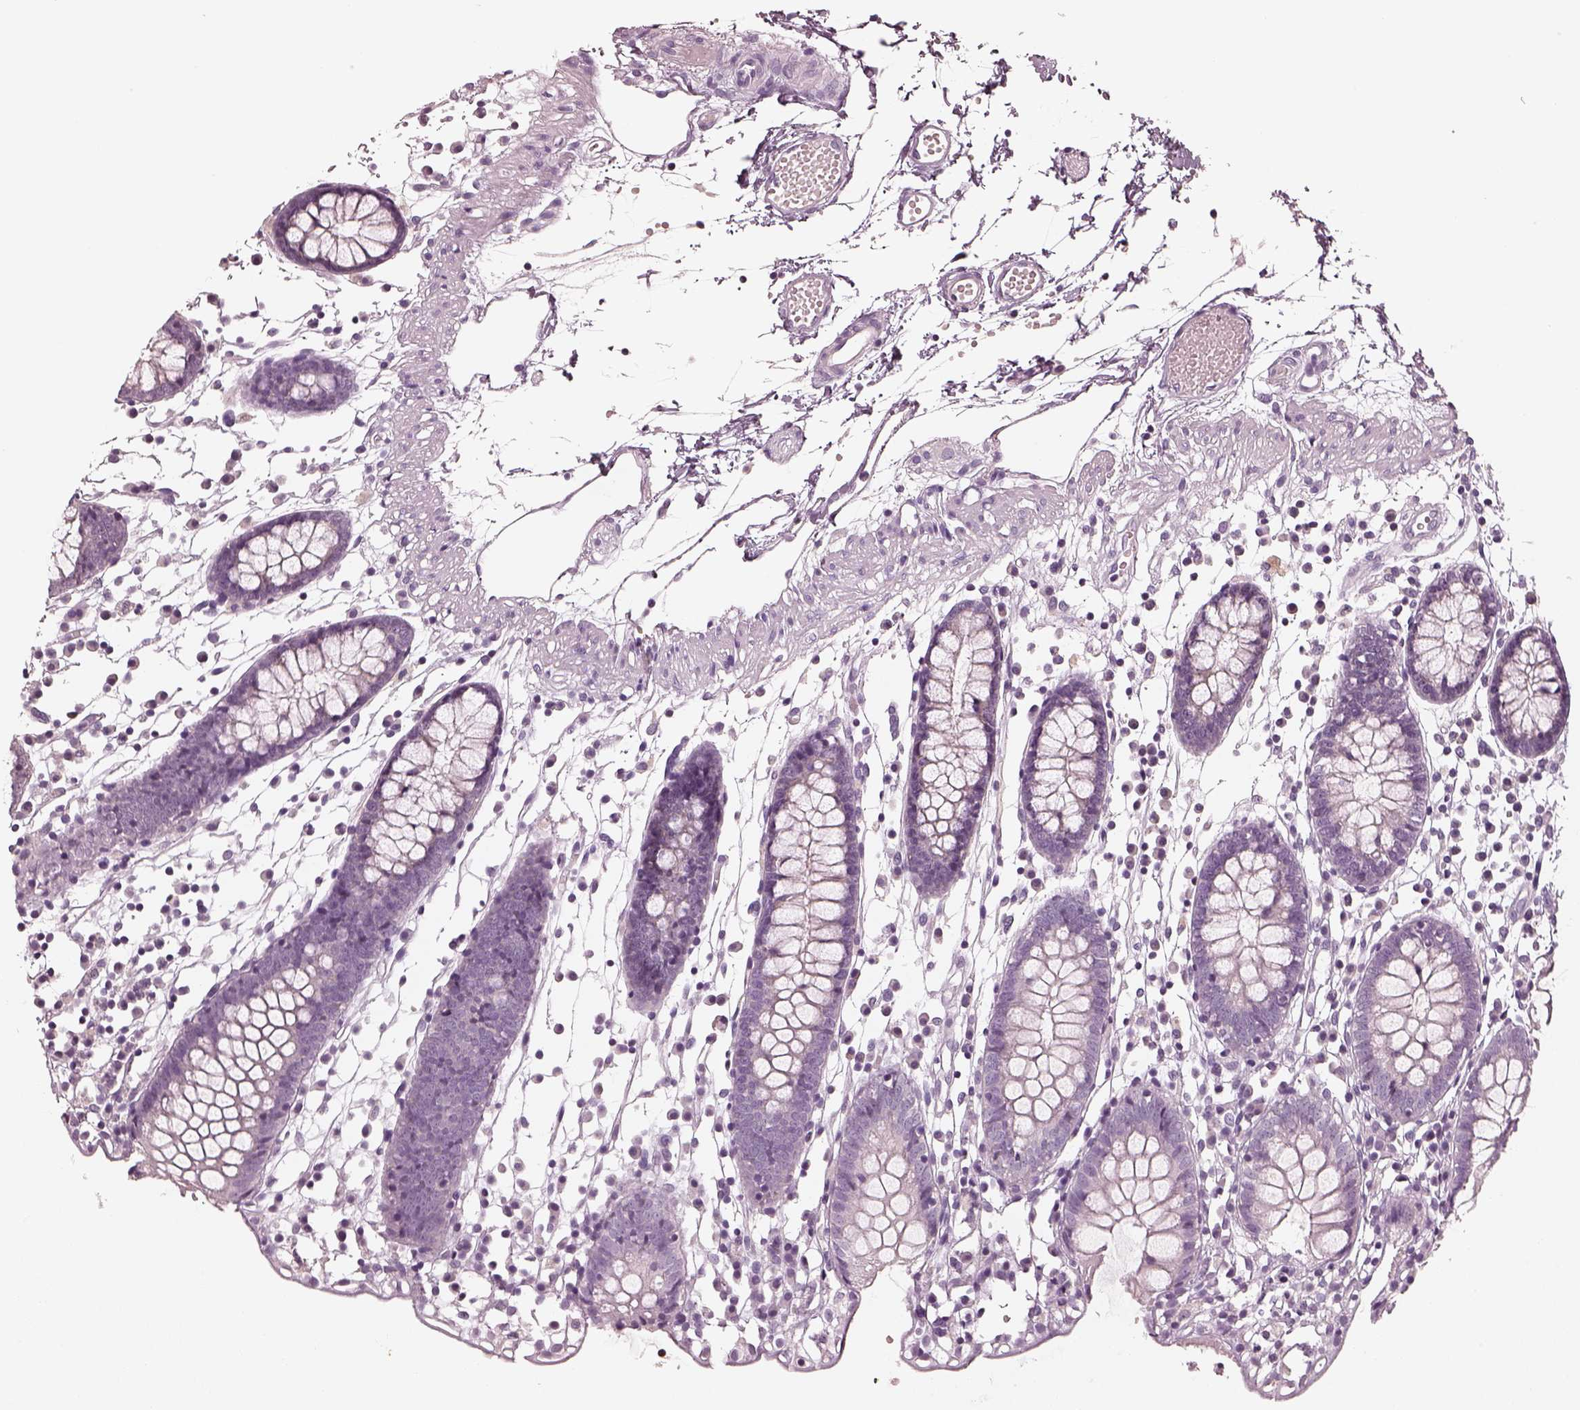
{"staining": {"intensity": "negative", "quantity": "none", "location": "none"}, "tissue": "colon", "cell_type": "Endothelial cells", "image_type": "normal", "snomed": [{"axis": "morphology", "description": "Normal tissue, NOS"}, {"axis": "morphology", "description": "Adenocarcinoma, NOS"}, {"axis": "topography", "description": "Colon"}], "caption": "This is an immunohistochemistry (IHC) micrograph of benign human colon. There is no staining in endothelial cells.", "gene": "EGR4", "patient": {"sex": "male", "age": 83}}